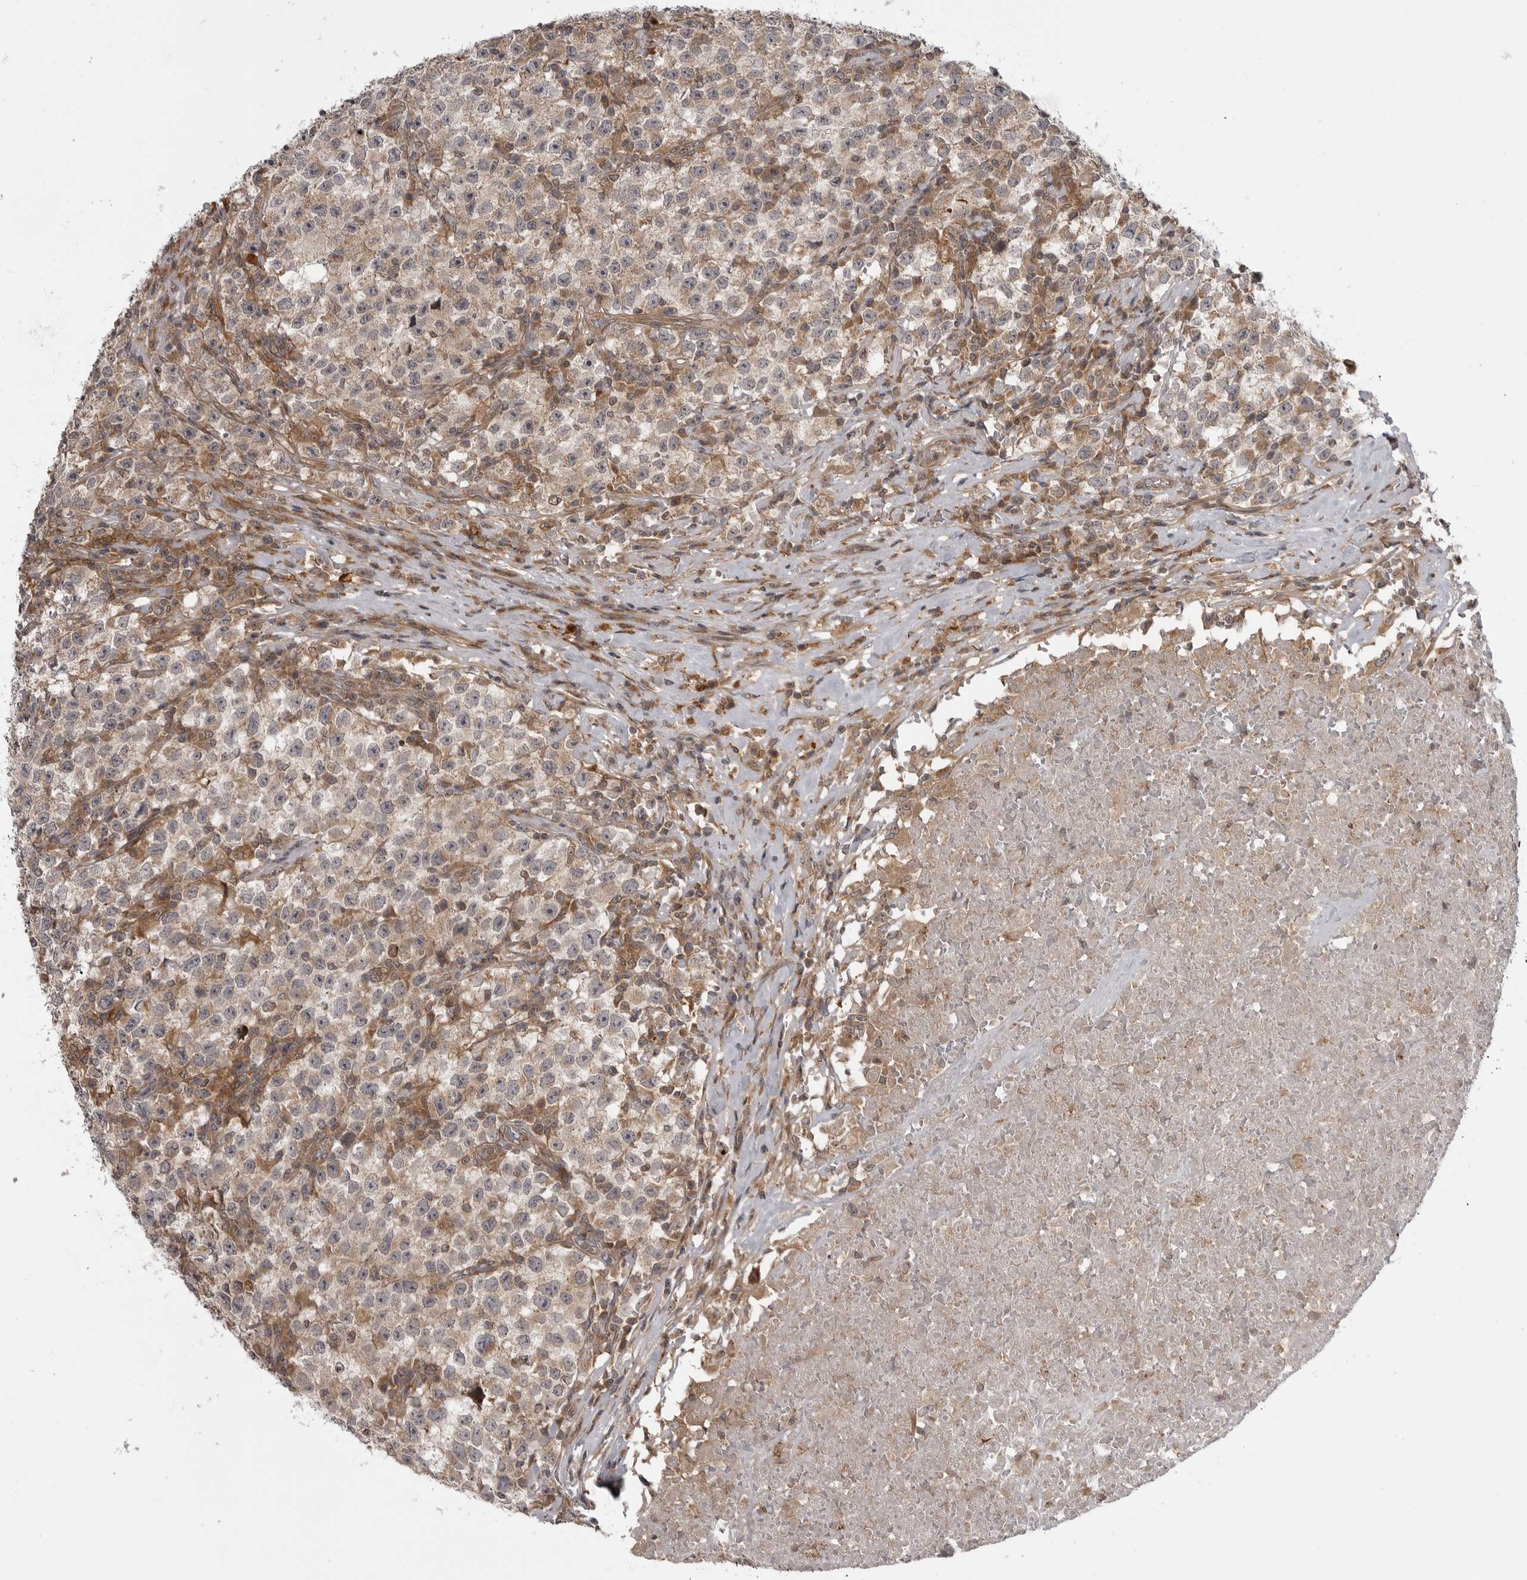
{"staining": {"intensity": "weak", "quantity": ">75%", "location": "cytoplasmic/membranous"}, "tissue": "testis cancer", "cell_type": "Tumor cells", "image_type": "cancer", "snomed": [{"axis": "morphology", "description": "Seminoma, NOS"}, {"axis": "topography", "description": "Testis"}], "caption": "Immunohistochemical staining of human testis cancer (seminoma) displays low levels of weak cytoplasmic/membranous protein staining in about >75% of tumor cells. (DAB IHC with brightfield microscopy, high magnification).", "gene": "LRRC45", "patient": {"sex": "male", "age": 22}}